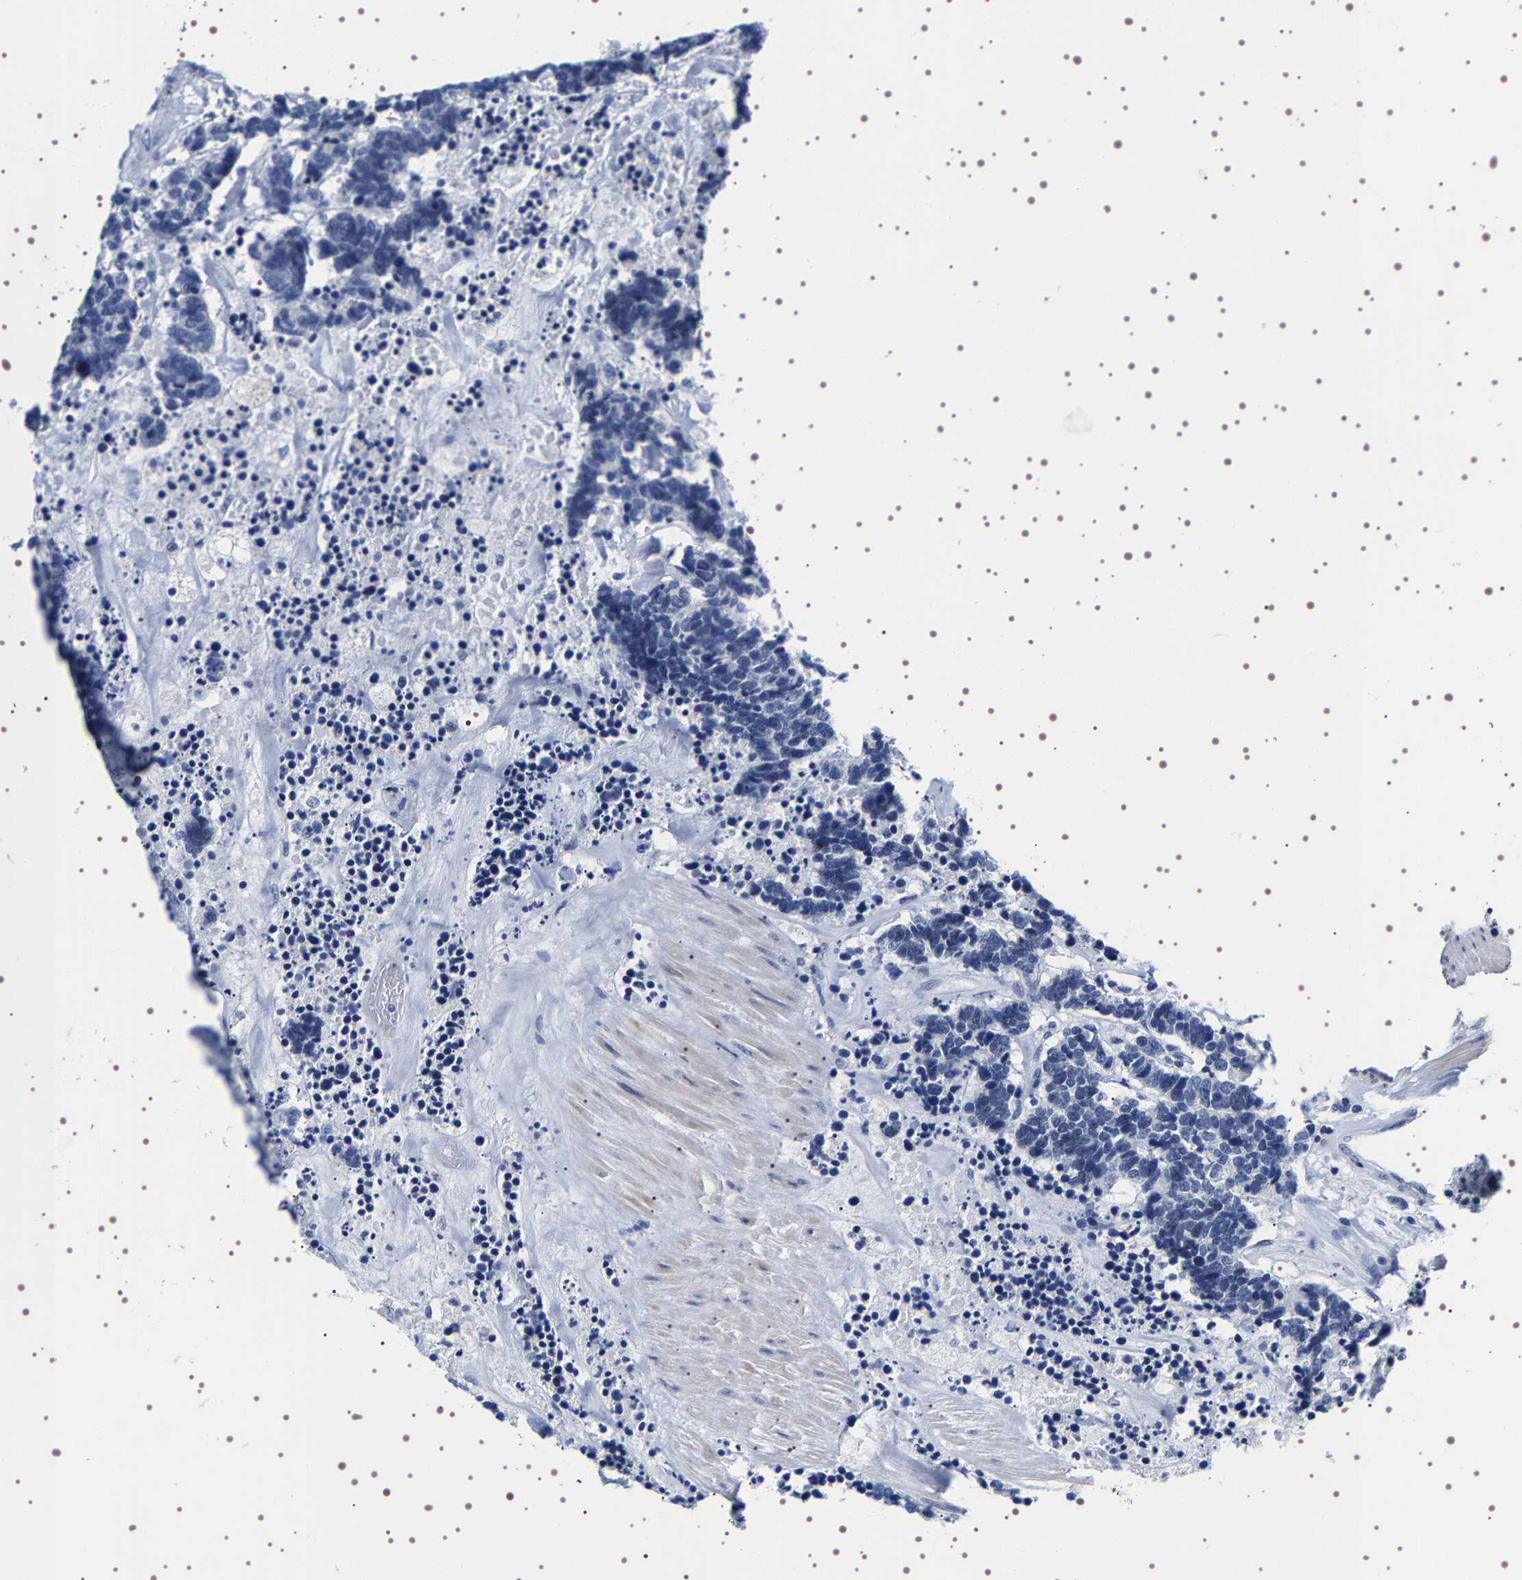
{"staining": {"intensity": "negative", "quantity": "none", "location": "none"}, "tissue": "carcinoid", "cell_type": "Tumor cells", "image_type": "cancer", "snomed": [{"axis": "morphology", "description": "Carcinoma, NOS"}, {"axis": "morphology", "description": "Carcinoid, malignant, NOS"}, {"axis": "topography", "description": "Urinary bladder"}], "caption": "The image reveals no staining of tumor cells in carcinoma. (DAB IHC, high magnification).", "gene": "UBQLN3", "patient": {"sex": "male", "age": 57}}